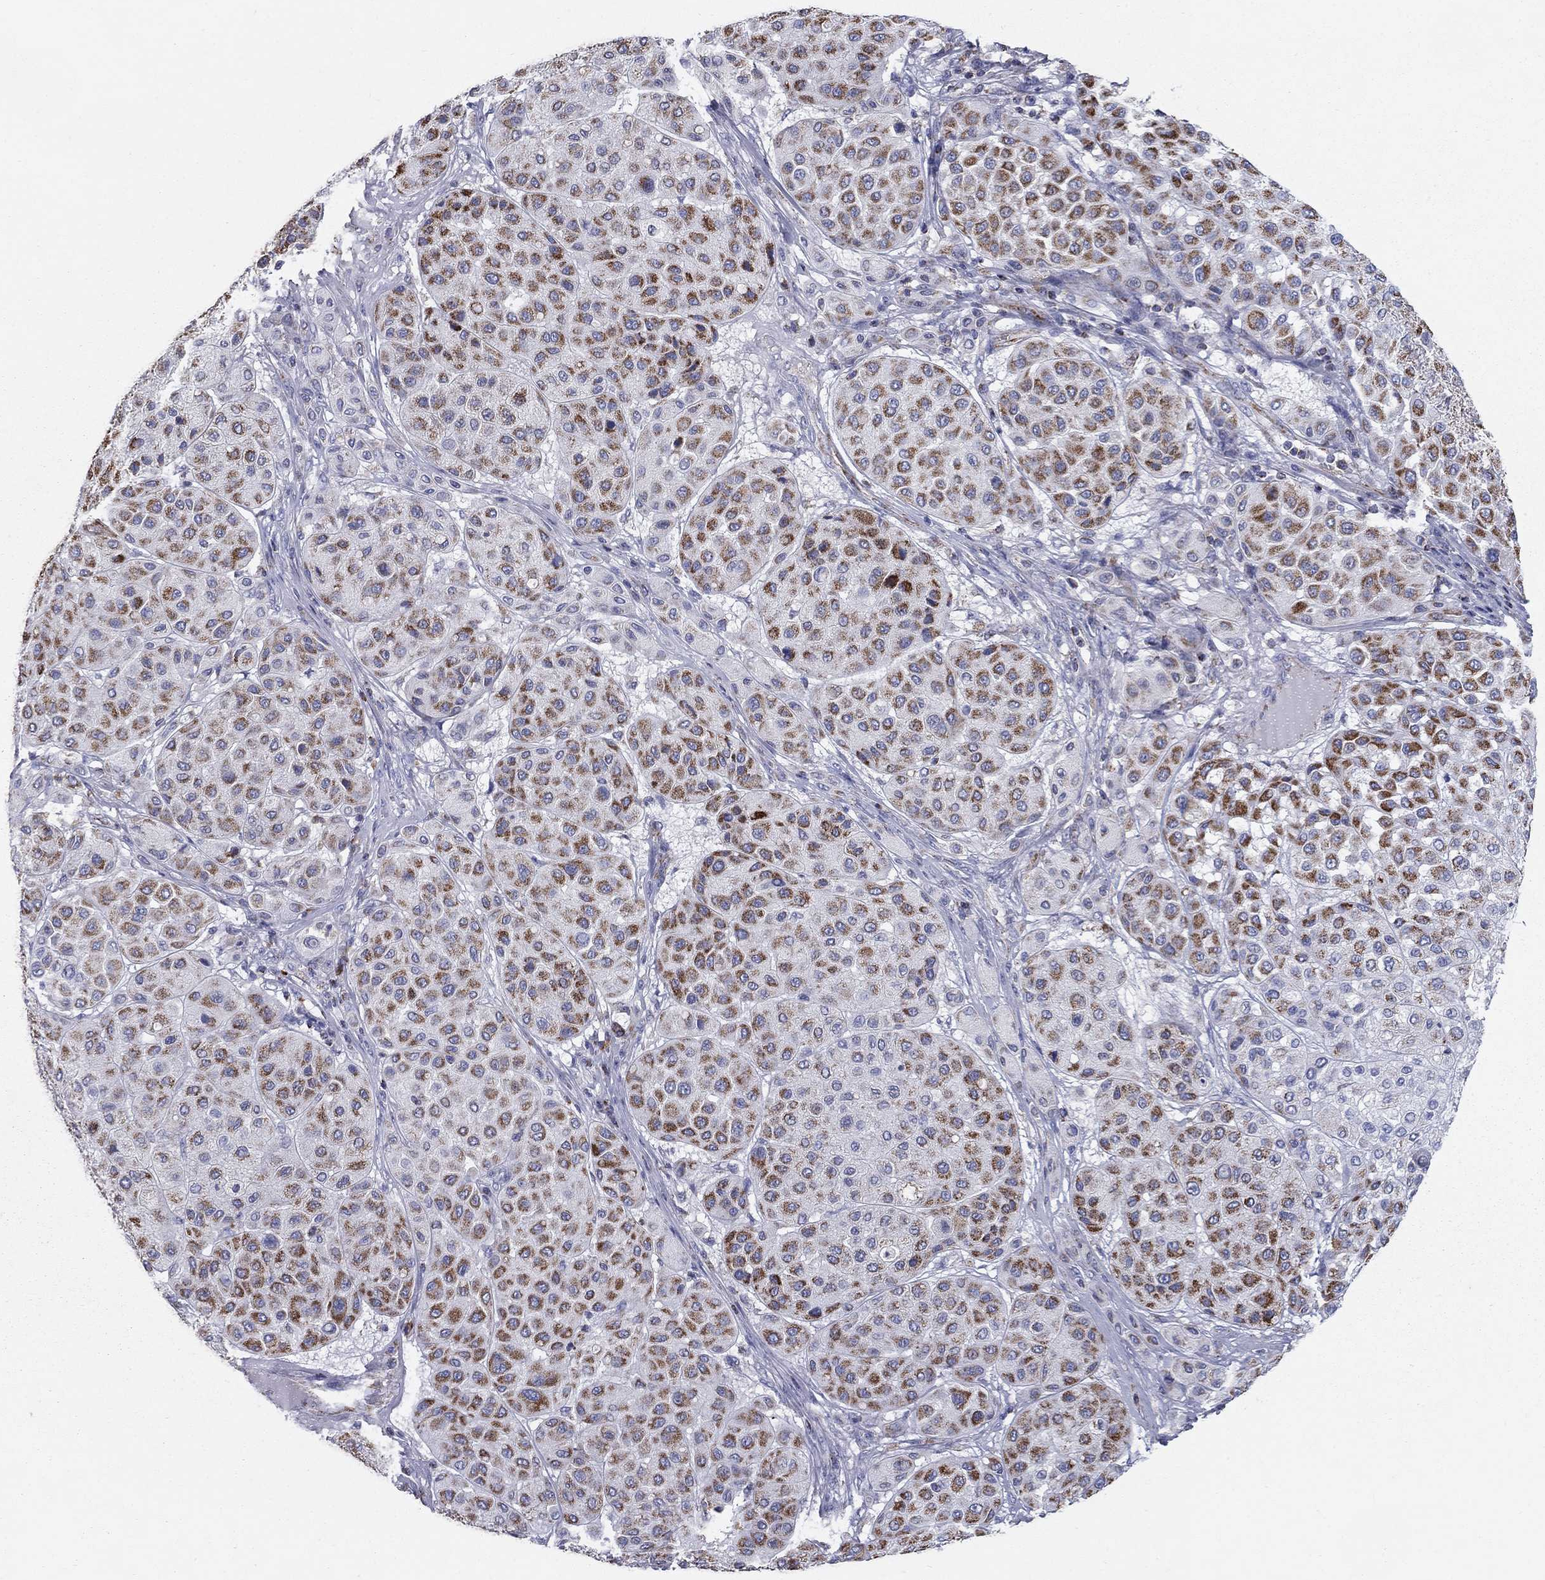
{"staining": {"intensity": "strong", "quantity": "25%-75%", "location": "cytoplasmic/membranous"}, "tissue": "melanoma", "cell_type": "Tumor cells", "image_type": "cancer", "snomed": [{"axis": "morphology", "description": "Malignant melanoma, Metastatic site"}, {"axis": "topography", "description": "Smooth muscle"}], "caption": "An image of melanoma stained for a protein demonstrates strong cytoplasmic/membranous brown staining in tumor cells. Immunohistochemistry stains the protein in brown and the nuclei are stained blue.", "gene": "NDUFA4L2", "patient": {"sex": "male", "age": 41}}